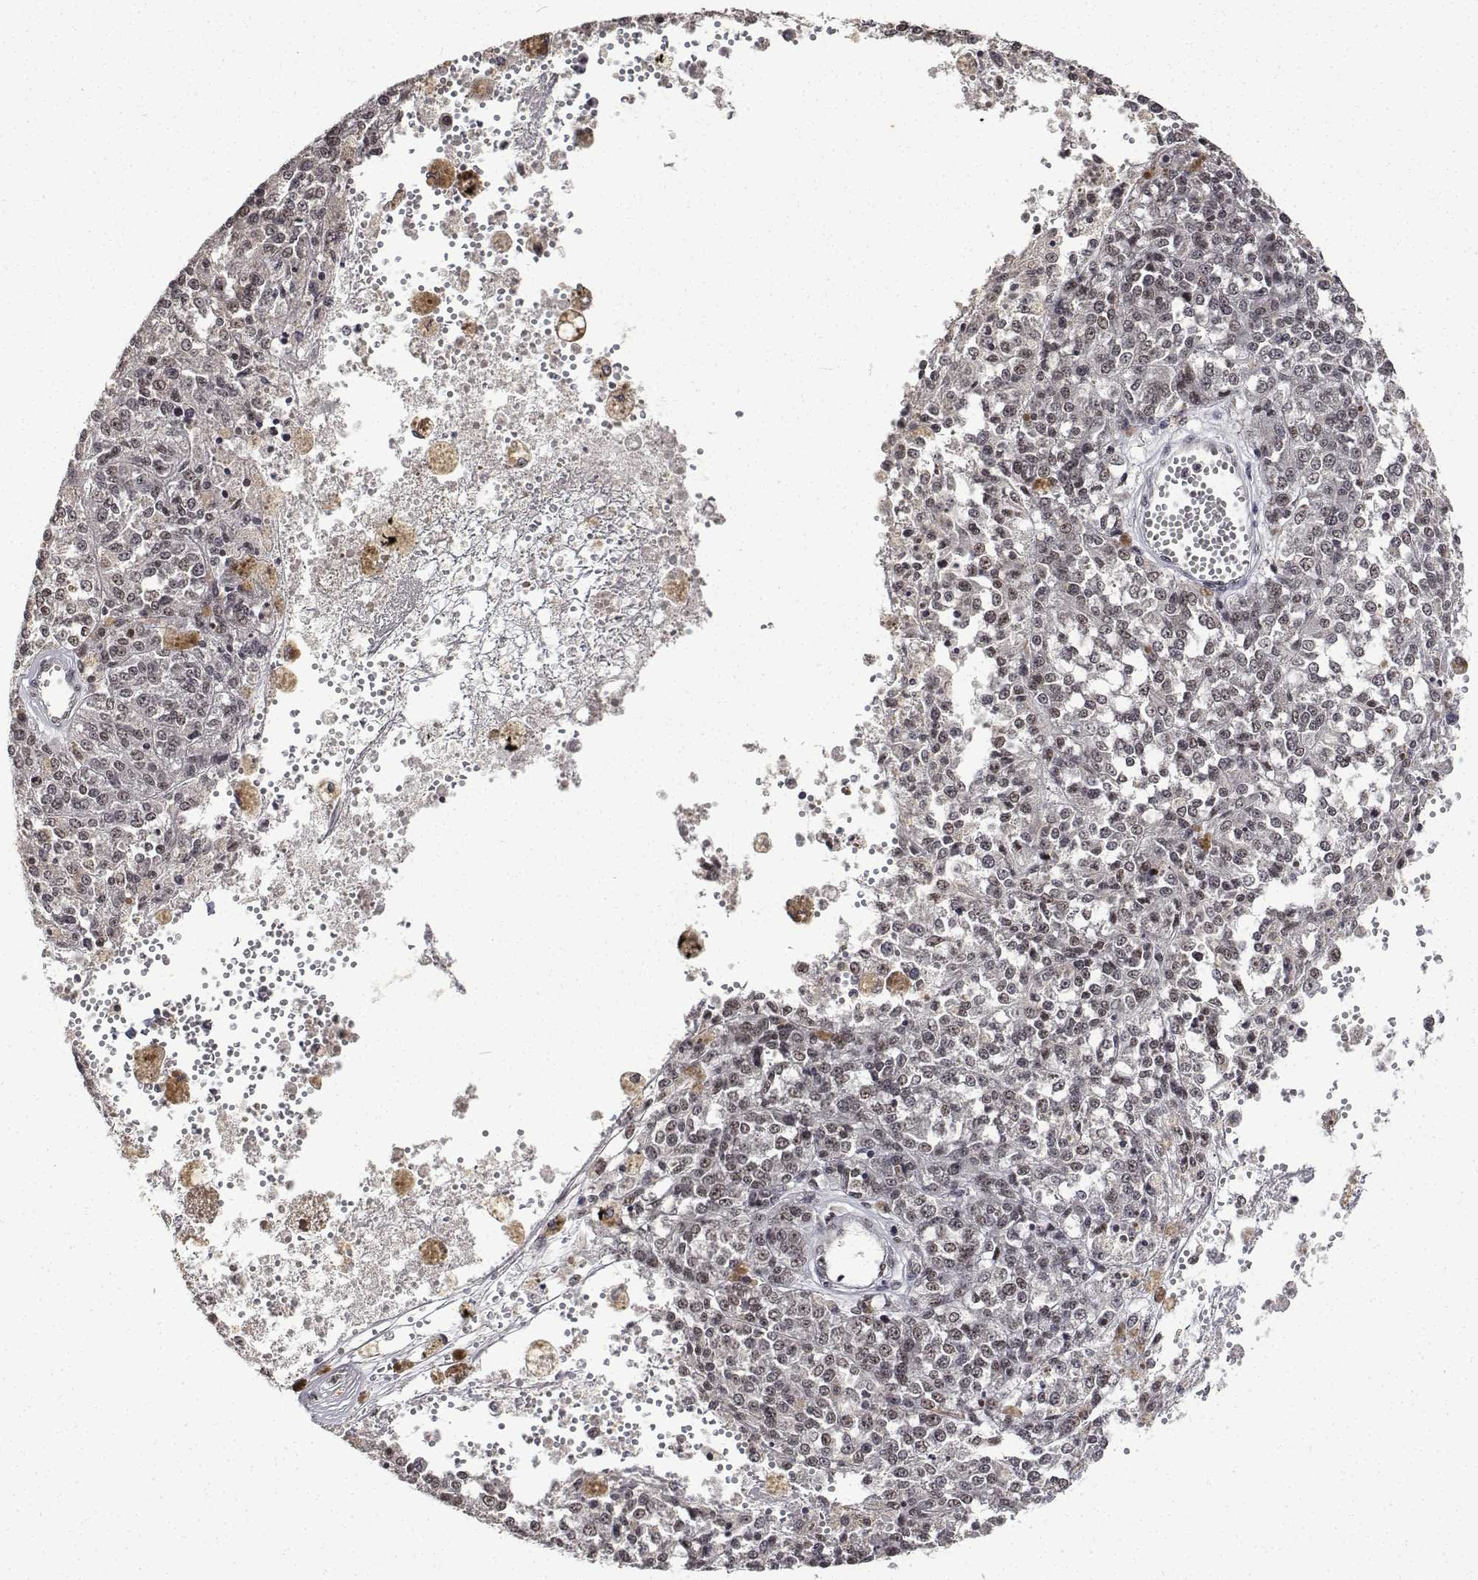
{"staining": {"intensity": "moderate", "quantity": "<25%", "location": "nuclear"}, "tissue": "melanoma", "cell_type": "Tumor cells", "image_type": "cancer", "snomed": [{"axis": "morphology", "description": "Malignant melanoma, Metastatic site"}, {"axis": "topography", "description": "Lymph node"}], "caption": "Immunohistochemistry (DAB) staining of human melanoma exhibits moderate nuclear protein staining in about <25% of tumor cells. (Stains: DAB in brown, nuclei in blue, Microscopy: brightfield microscopy at high magnification).", "gene": "ATRX", "patient": {"sex": "female", "age": 64}}